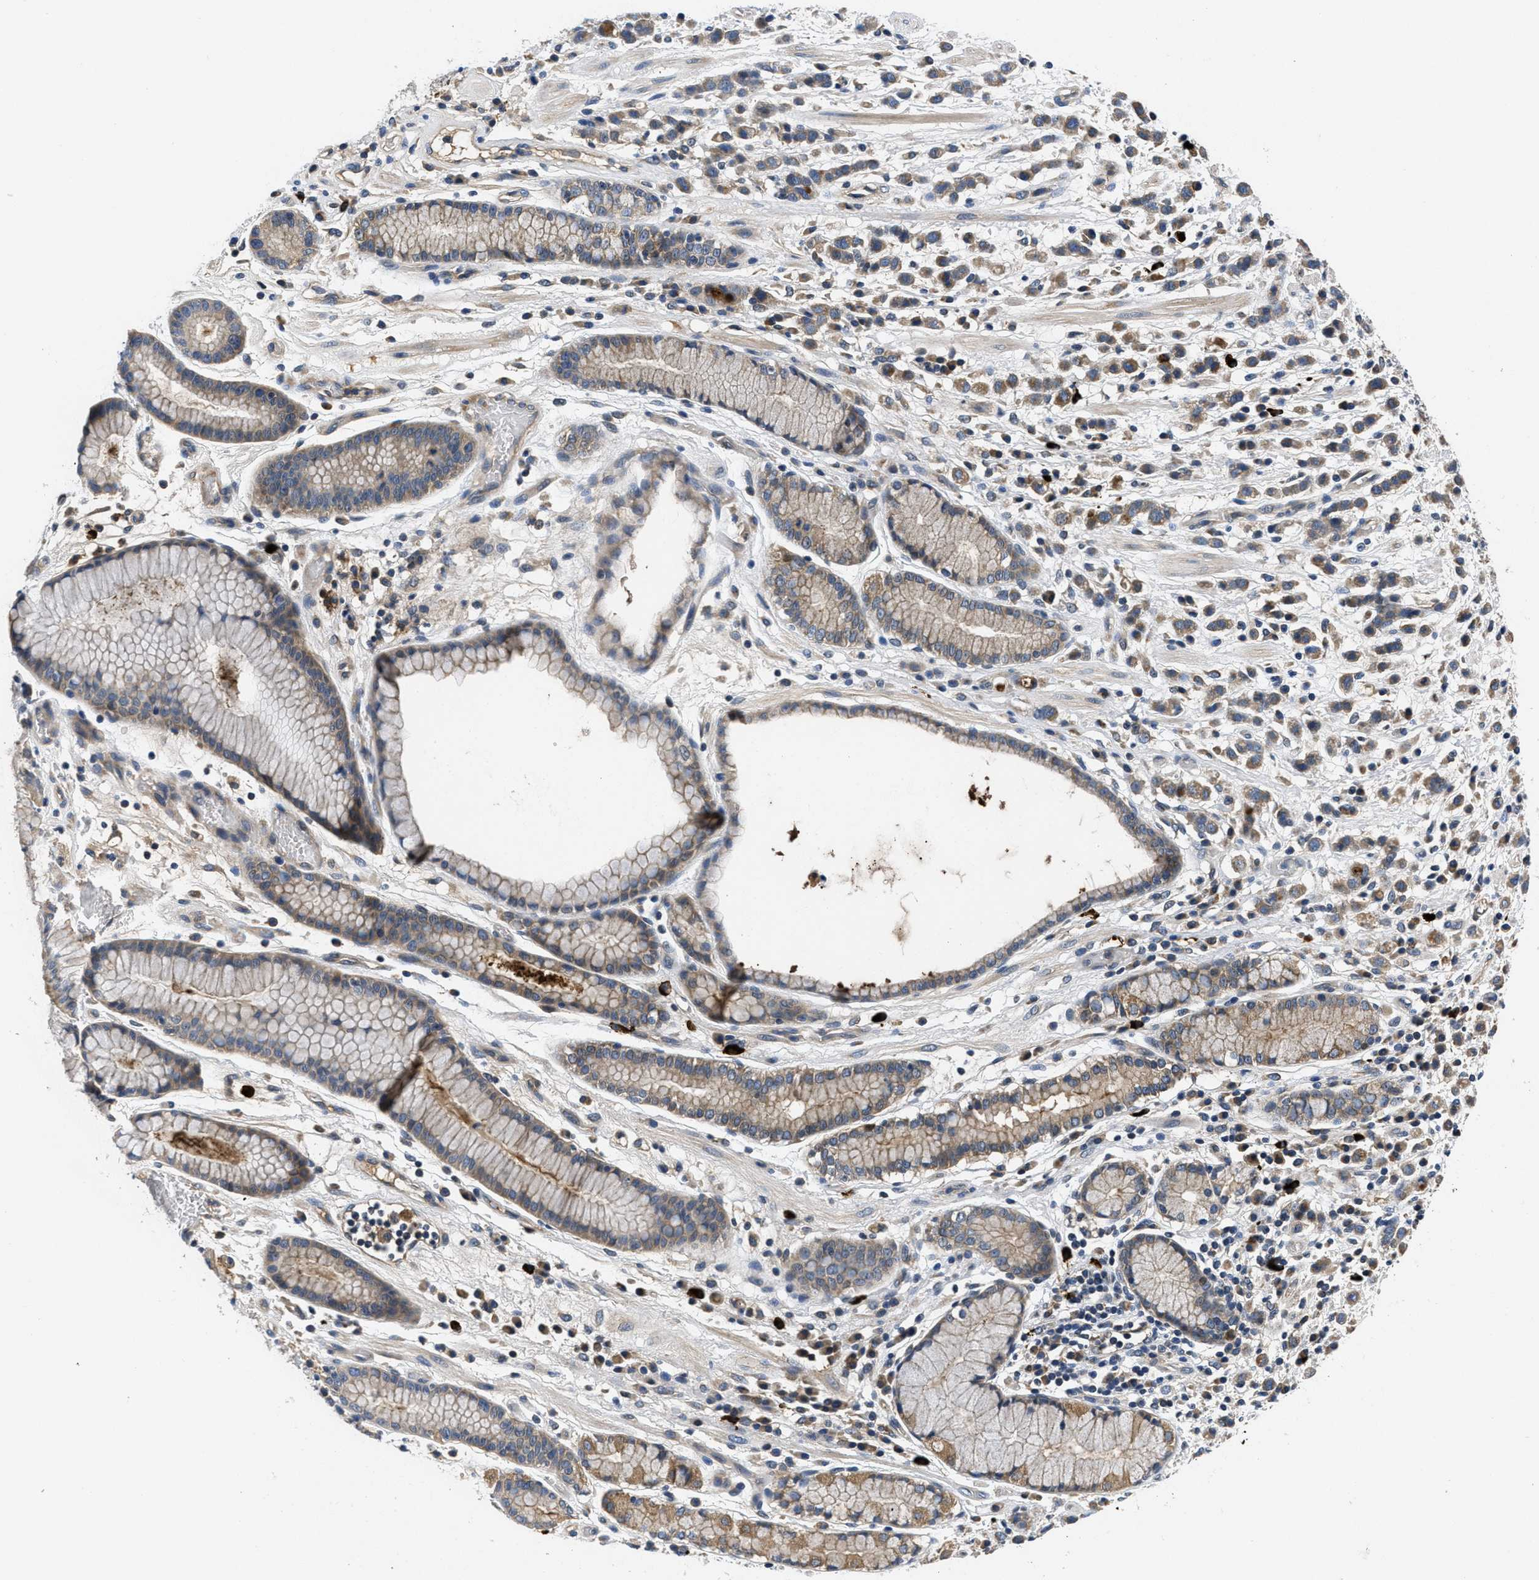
{"staining": {"intensity": "moderate", "quantity": ">75%", "location": "cytoplasmic/membranous"}, "tissue": "stomach cancer", "cell_type": "Tumor cells", "image_type": "cancer", "snomed": [{"axis": "morphology", "description": "Adenocarcinoma, NOS"}, {"axis": "topography", "description": "Stomach, lower"}], "caption": "Immunohistochemical staining of stomach adenocarcinoma exhibits moderate cytoplasmic/membranous protein expression in about >75% of tumor cells. The protein is shown in brown color, while the nuclei are stained blue.", "gene": "GALK1", "patient": {"sex": "male", "age": 88}}